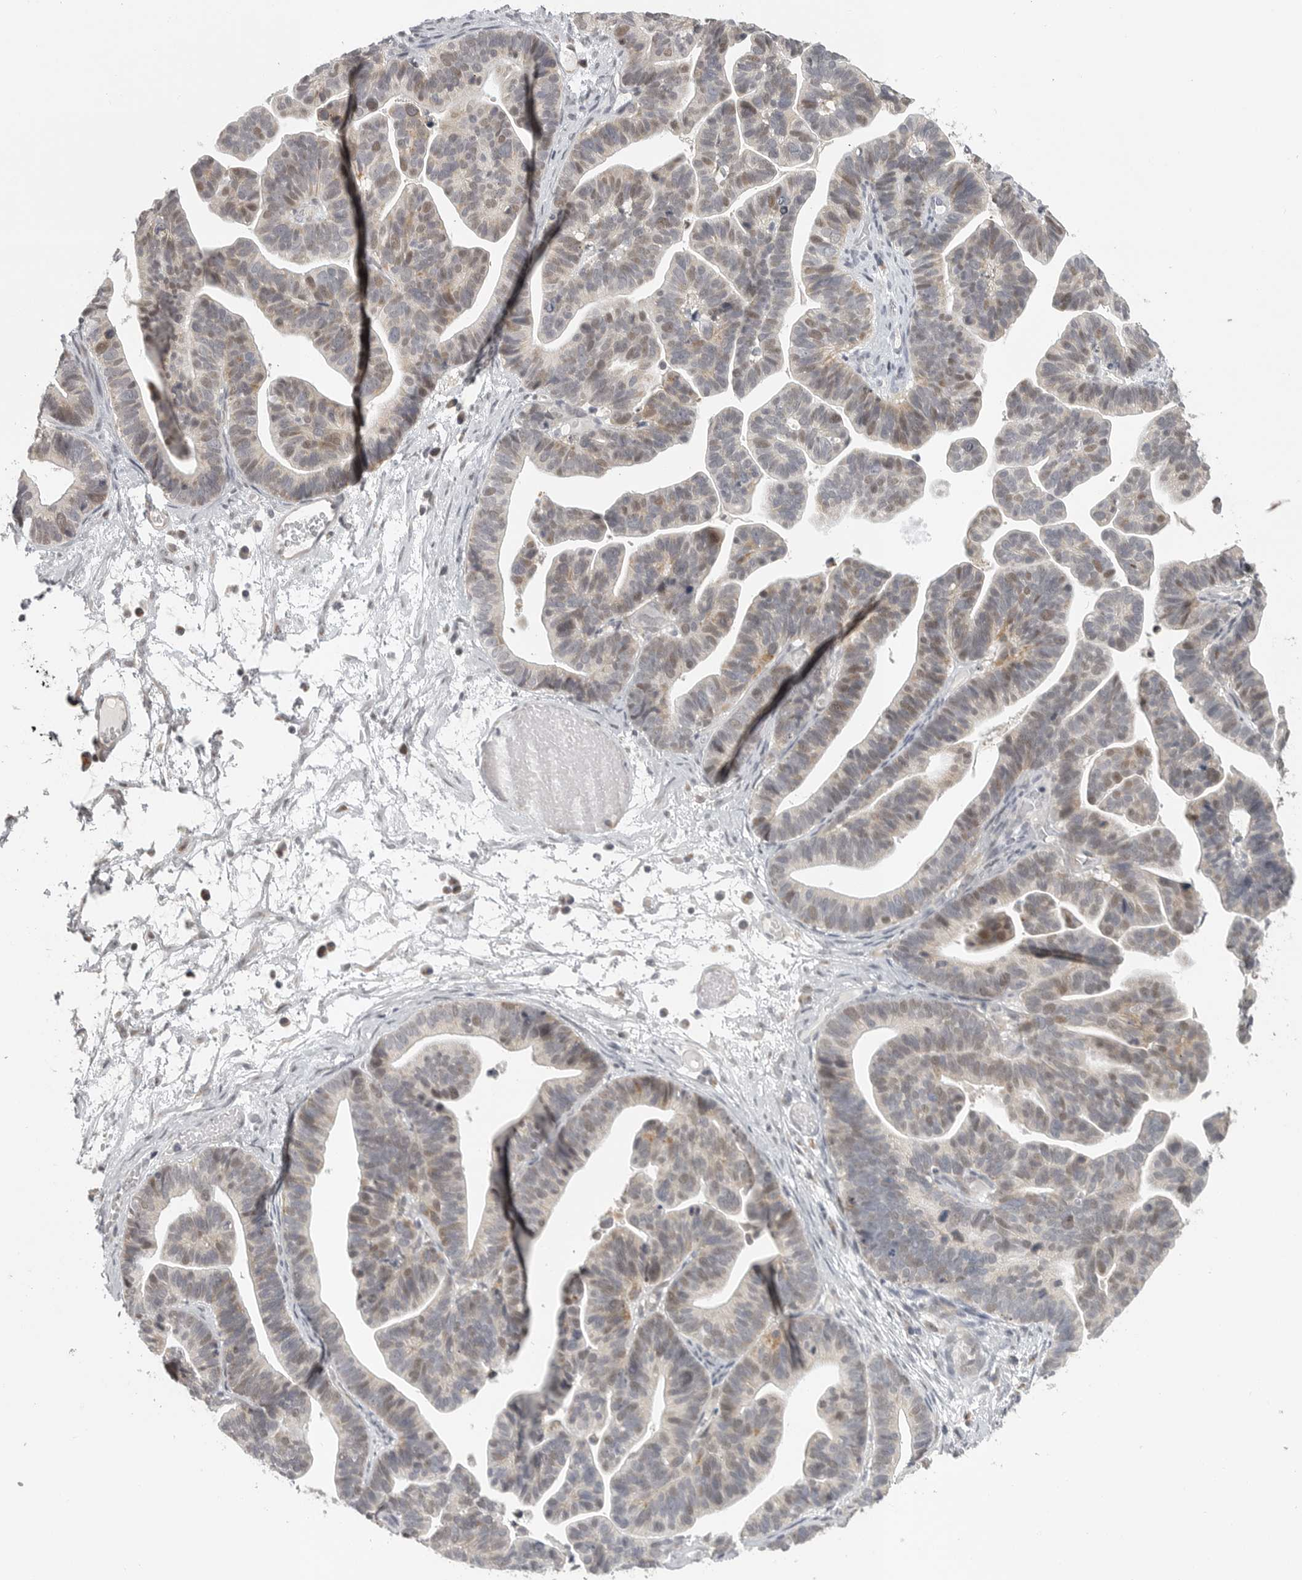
{"staining": {"intensity": "weak", "quantity": "25%-75%", "location": "nuclear"}, "tissue": "ovarian cancer", "cell_type": "Tumor cells", "image_type": "cancer", "snomed": [{"axis": "morphology", "description": "Cystadenocarcinoma, serous, NOS"}, {"axis": "topography", "description": "Ovary"}], "caption": "The micrograph reveals a brown stain indicating the presence of a protein in the nuclear of tumor cells in serous cystadenocarcinoma (ovarian).", "gene": "POLE2", "patient": {"sex": "female", "age": 56}}